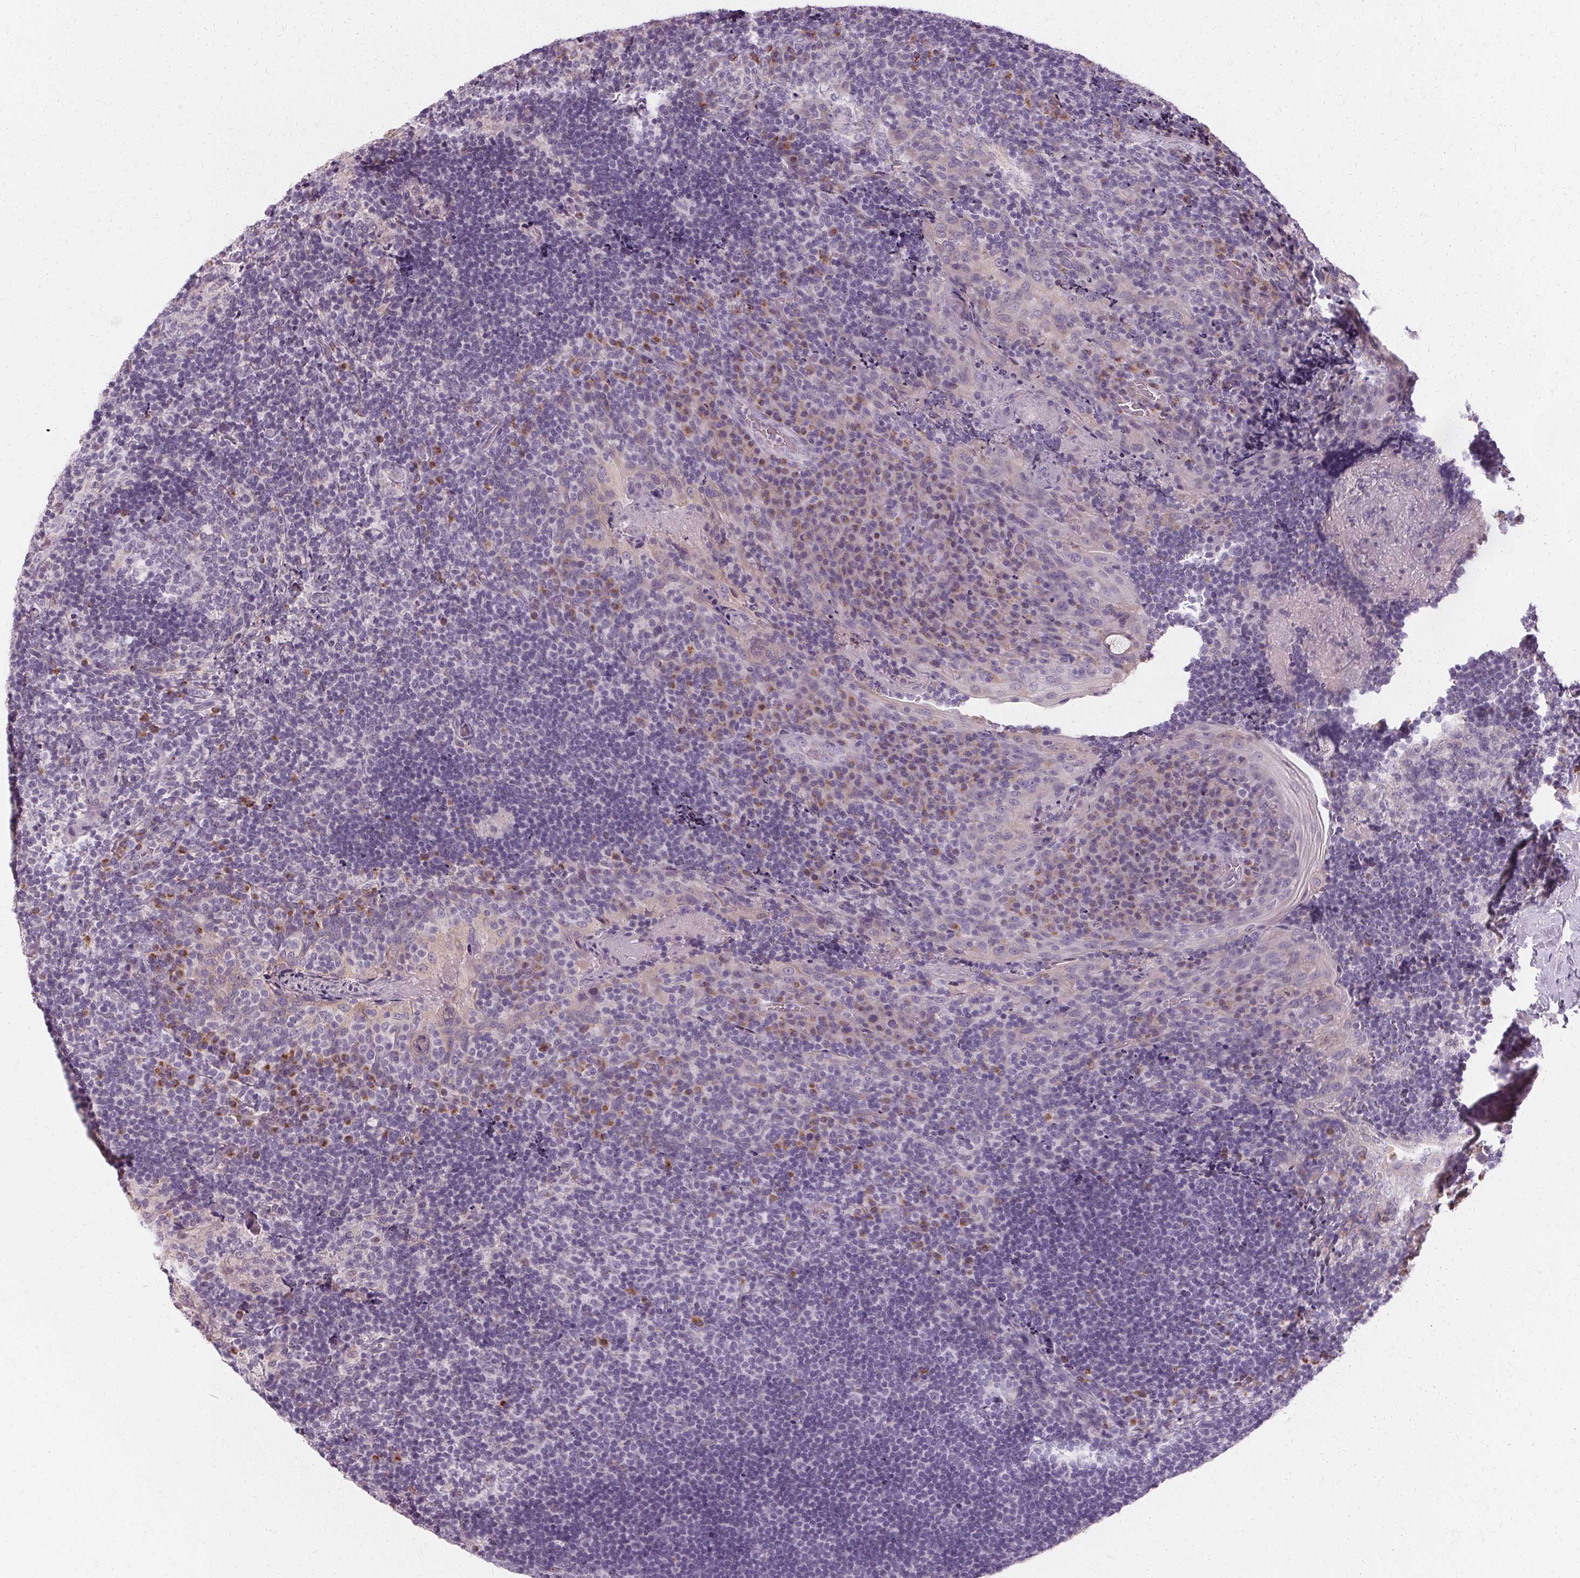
{"staining": {"intensity": "moderate", "quantity": "<25%", "location": "cytoplasmic/membranous"}, "tissue": "tonsil", "cell_type": "Germinal center cells", "image_type": "normal", "snomed": [{"axis": "morphology", "description": "Normal tissue, NOS"}, {"axis": "topography", "description": "Tonsil"}], "caption": "Immunohistochemistry (IHC) staining of benign tonsil, which displays low levels of moderate cytoplasmic/membranous staining in about <25% of germinal center cells indicating moderate cytoplasmic/membranous protein staining. The staining was performed using DAB (brown) for protein detection and nuclei were counterstained in hematoxylin (blue).", "gene": "FCRL3", "patient": {"sex": "male", "age": 17}}